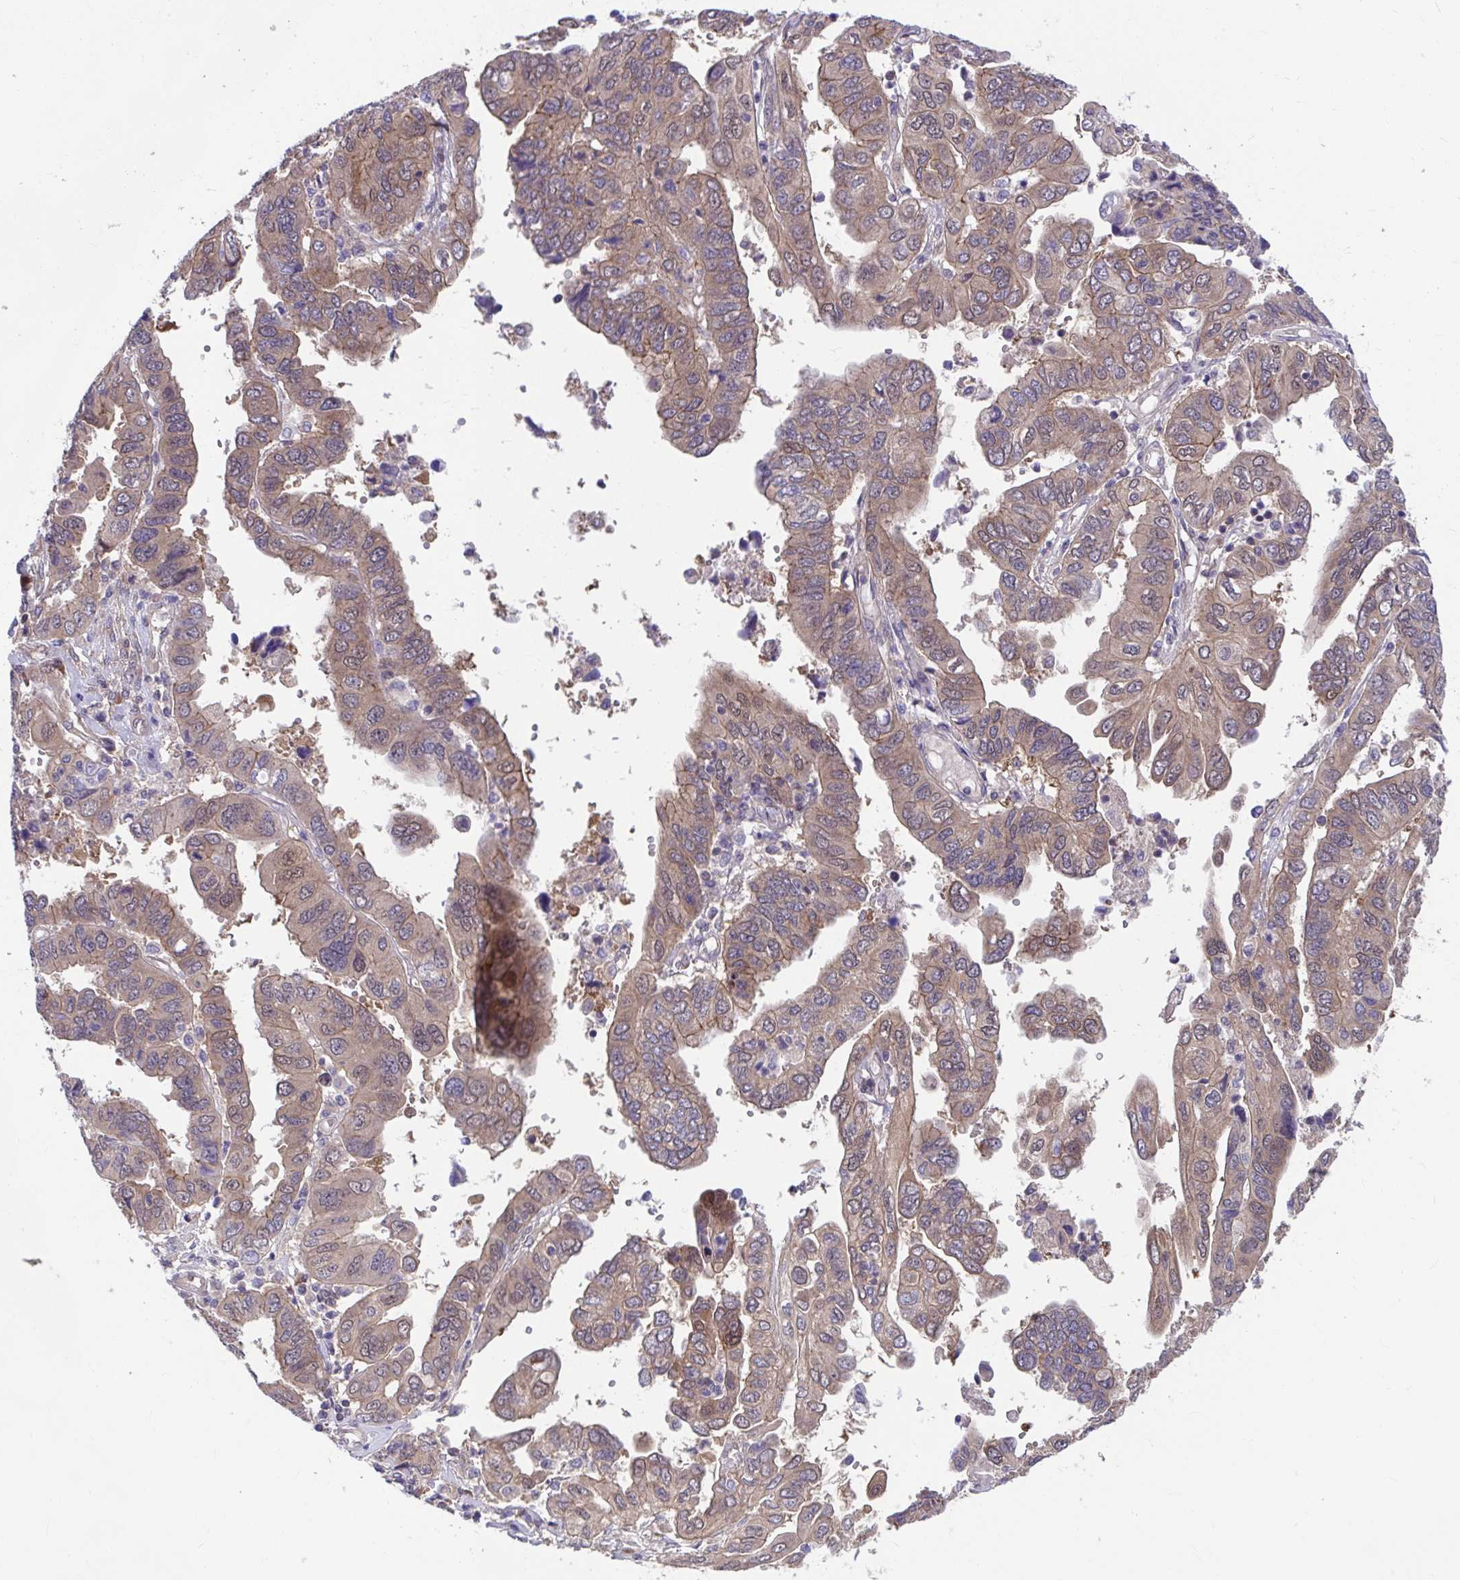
{"staining": {"intensity": "weak", "quantity": ">75%", "location": "cytoplasmic/membranous,nuclear"}, "tissue": "ovarian cancer", "cell_type": "Tumor cells", "image_type": "cancer", "snomed": [{"axis": "morphology", "description": "Cystadenocarcinoma, serous, NOS"}, {"axis": "topography", "description": "Ovary"}], "caption": "Tumor cells show low levels of weak cytoplasmic/membranous and nuclear positivity in about >75% of cells in human ovarian serous cystadenocarcinoma.", "gene": "PCDHB7", "patient": {"sex": "female", "age": 79}}